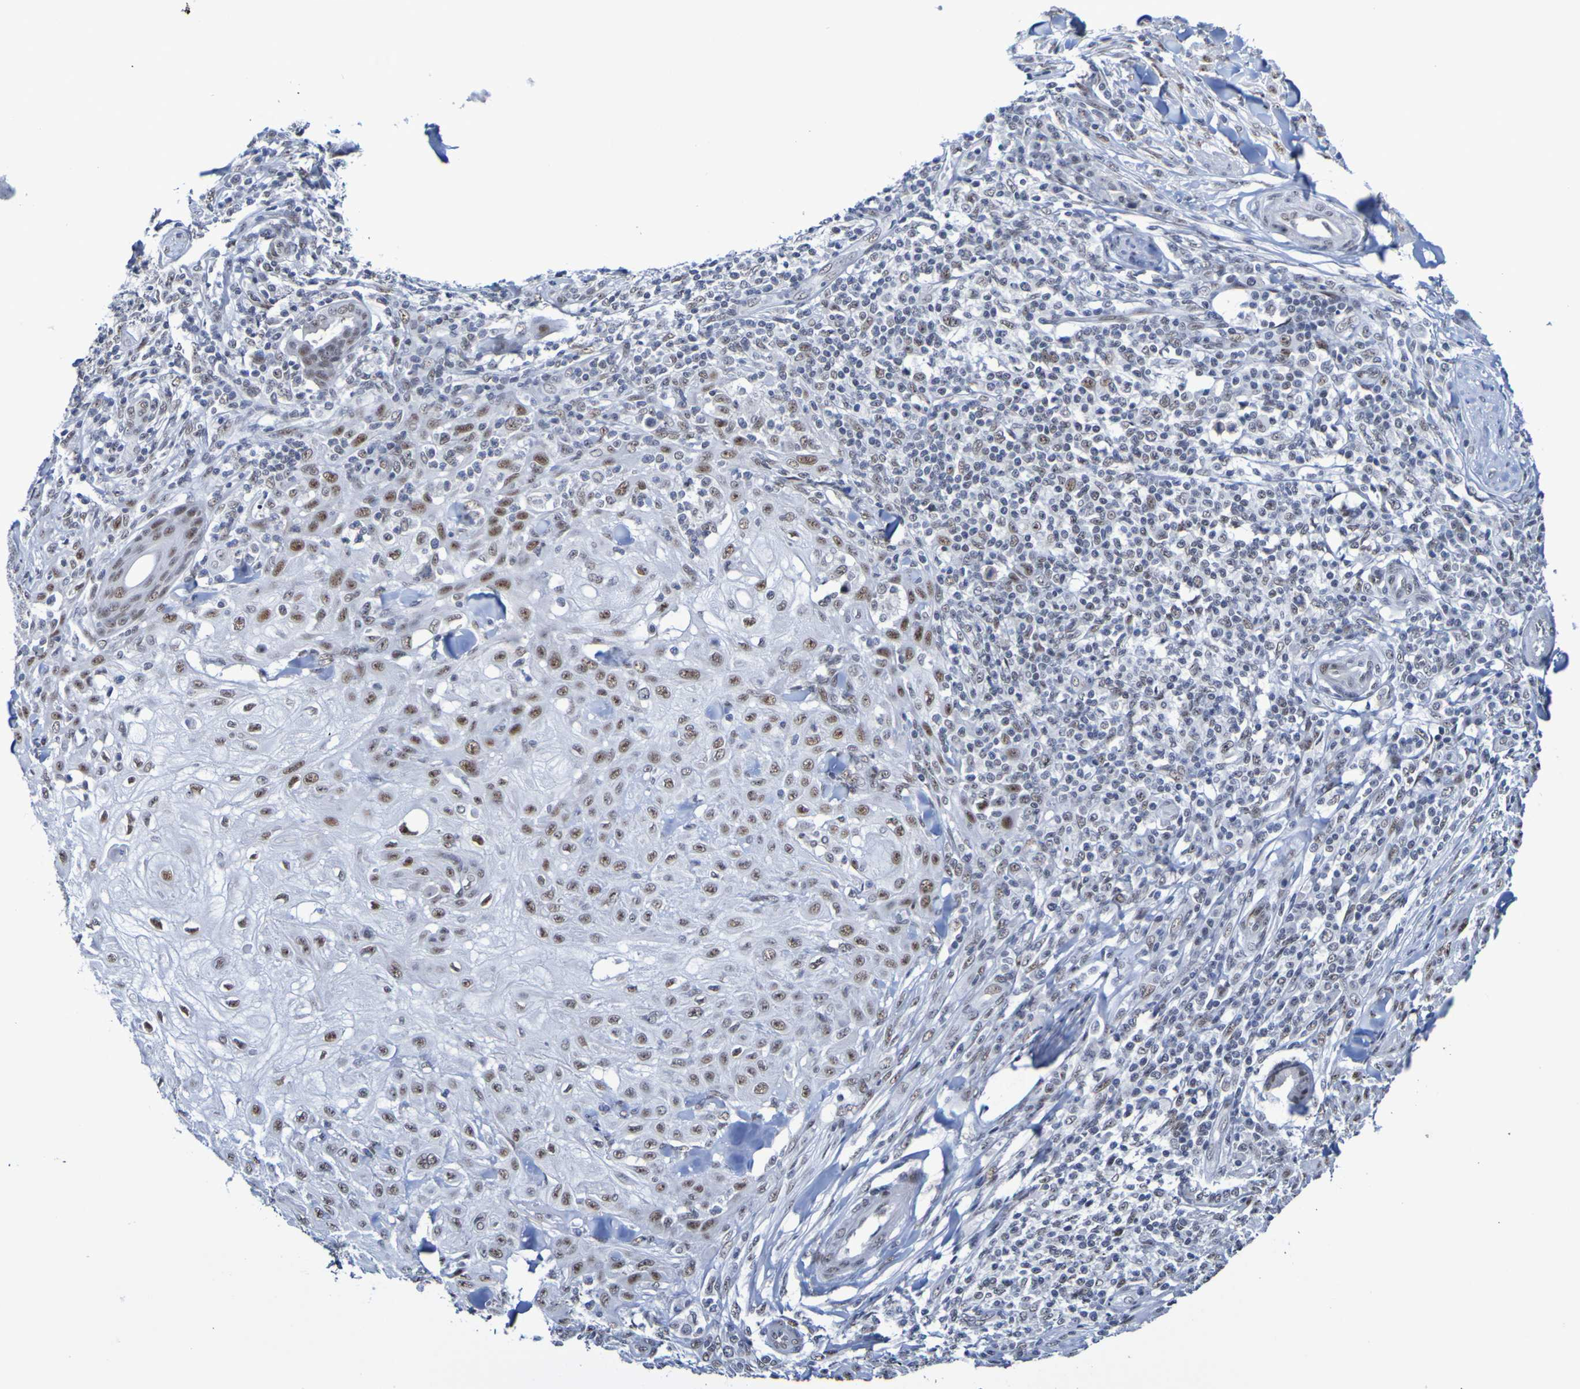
{"staining": {"intensity": "moderate", "quantity": "25%-75%", "location": "nuclear"}, "tissue": "skin cancer", "cell_type": "Tumor cells", "image_type": "cancer", "snomed": [{"axis": "morphology", "description": "Squamous cell carcinoma, NOS"}, {"axis": "topography", "description": "Skin"}], "caption": "The photomicrograph displays staining of squamous cell carcinoma (skin), revealing moderate nuclear protein positivity (brown color) within tumor cells.", "gene": "CDC5L", "patient": {"sex": "male", "age": 24}}